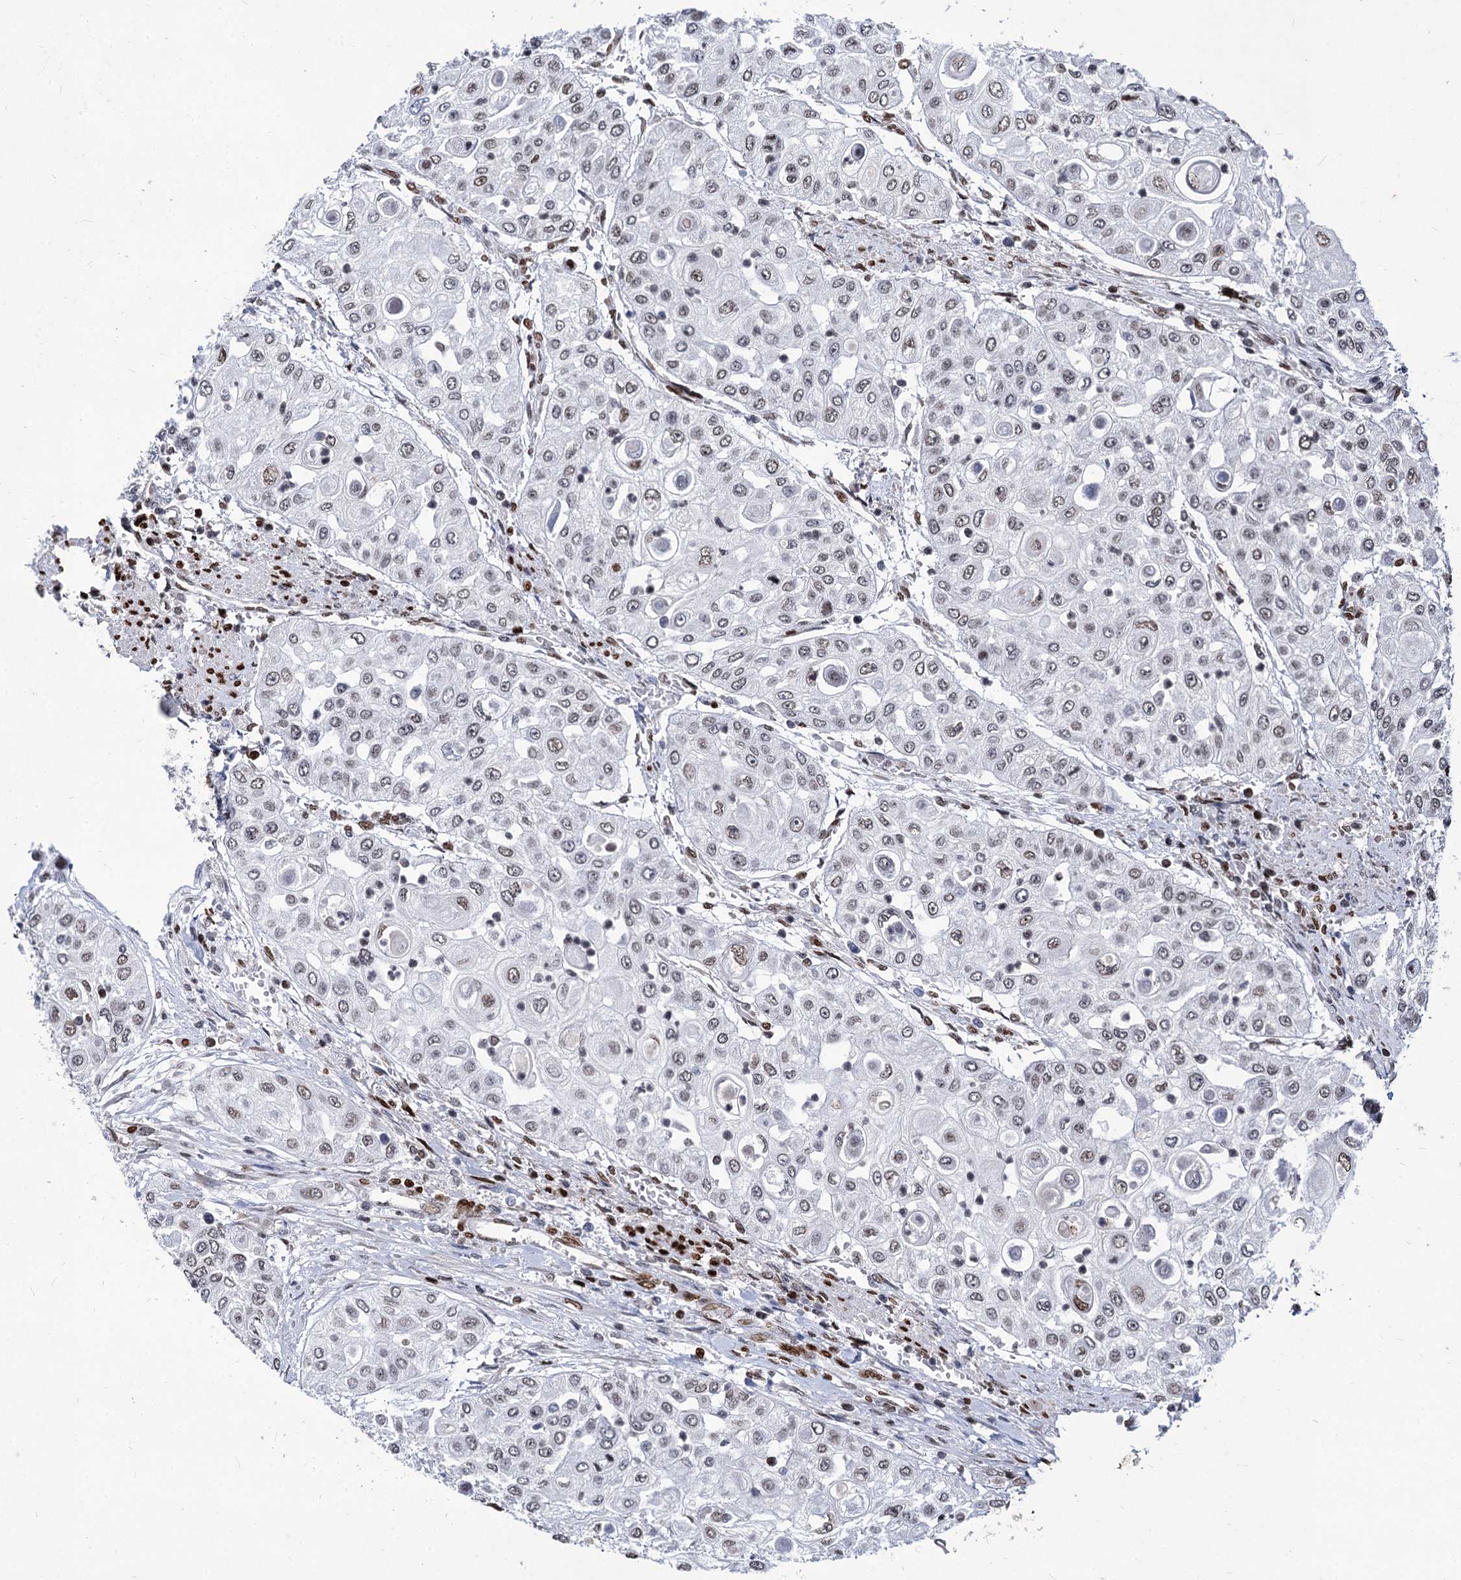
{"staining": {"intensity": "weak", "quantity": "25%-75%", "location": "nuclear"}, "tissue": "urothelial cancer", "cell_type": "Tumor cells", "image_type": "cancer", "snomed": [{"axis": "morphology", "description": "Urothelial carcinoma, High grade"}, {"axis": "topography", "description": "Urinary bladder"}], "caption": "Protein expression by immunohistochemistry (IHC) reveals weak nuclear positivity in approximately 25%-75% of tumor cells in urothelial cancer.", "gene": "MECP2", "patient": {"sex": "female", "age": 79}}